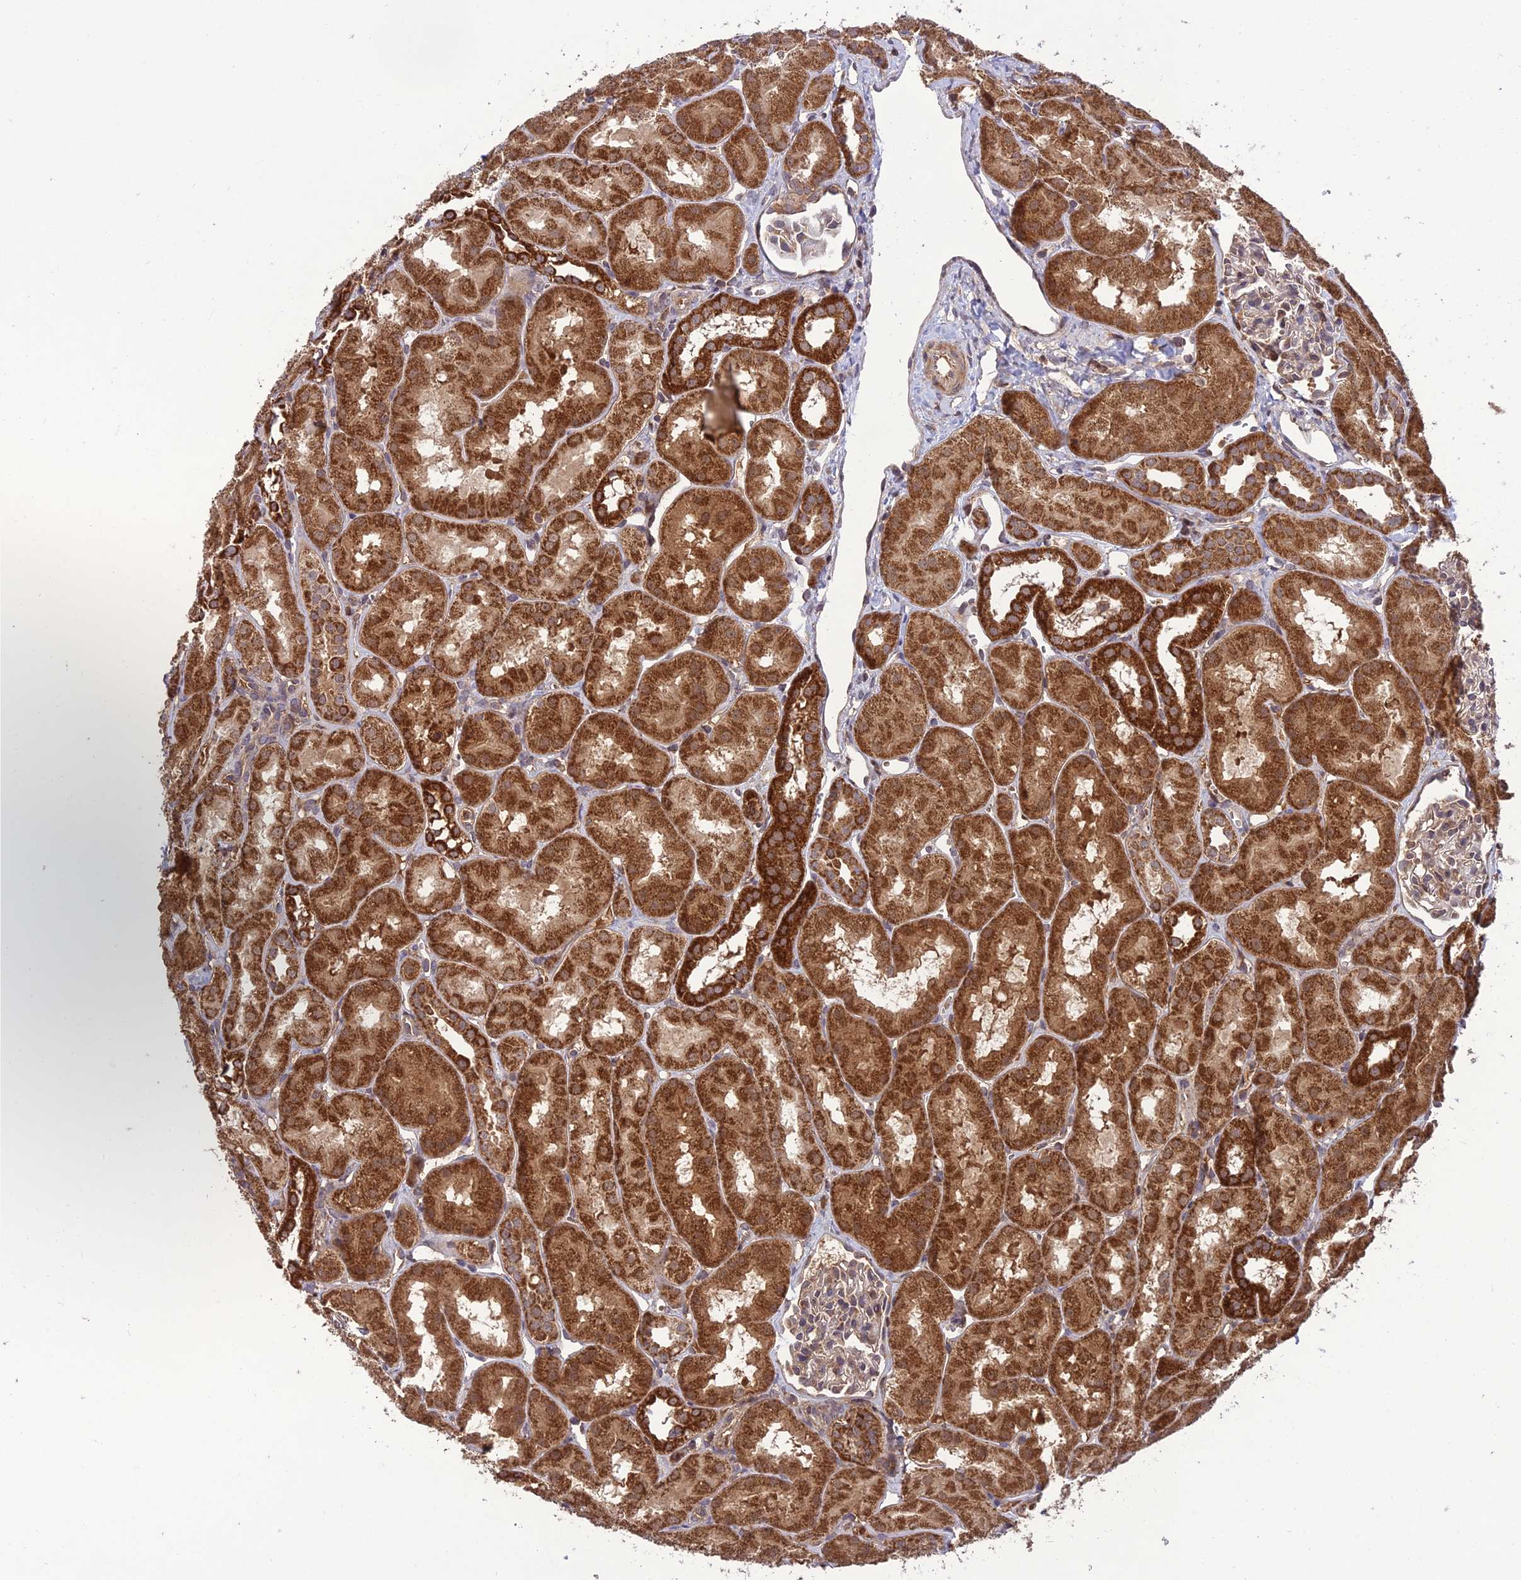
{"staining": {"intensity": "moderate", "quantity": "<25%", "location": "cytoplasmic/membranous"}, "tissue": "kidney", "cell_type": "Cells in glomeruli", "image_type": "normal", "snomed": [{"axis": "morphology", "description": "Normal tissue, NOS"}, {"axis": "topography", "description": "Kidney"}, {"axis": "topography", "description": "Urinary bladder"}], "caption": "Immunohistochemistry (IHC) of unremarkable human kidney displays low levels of moderate cytoplasmic/membranous positivity in about <25% of cells in glomeruli.", "gene": "NDUFC1", "patient": {"sex": "male", "age": 16}}